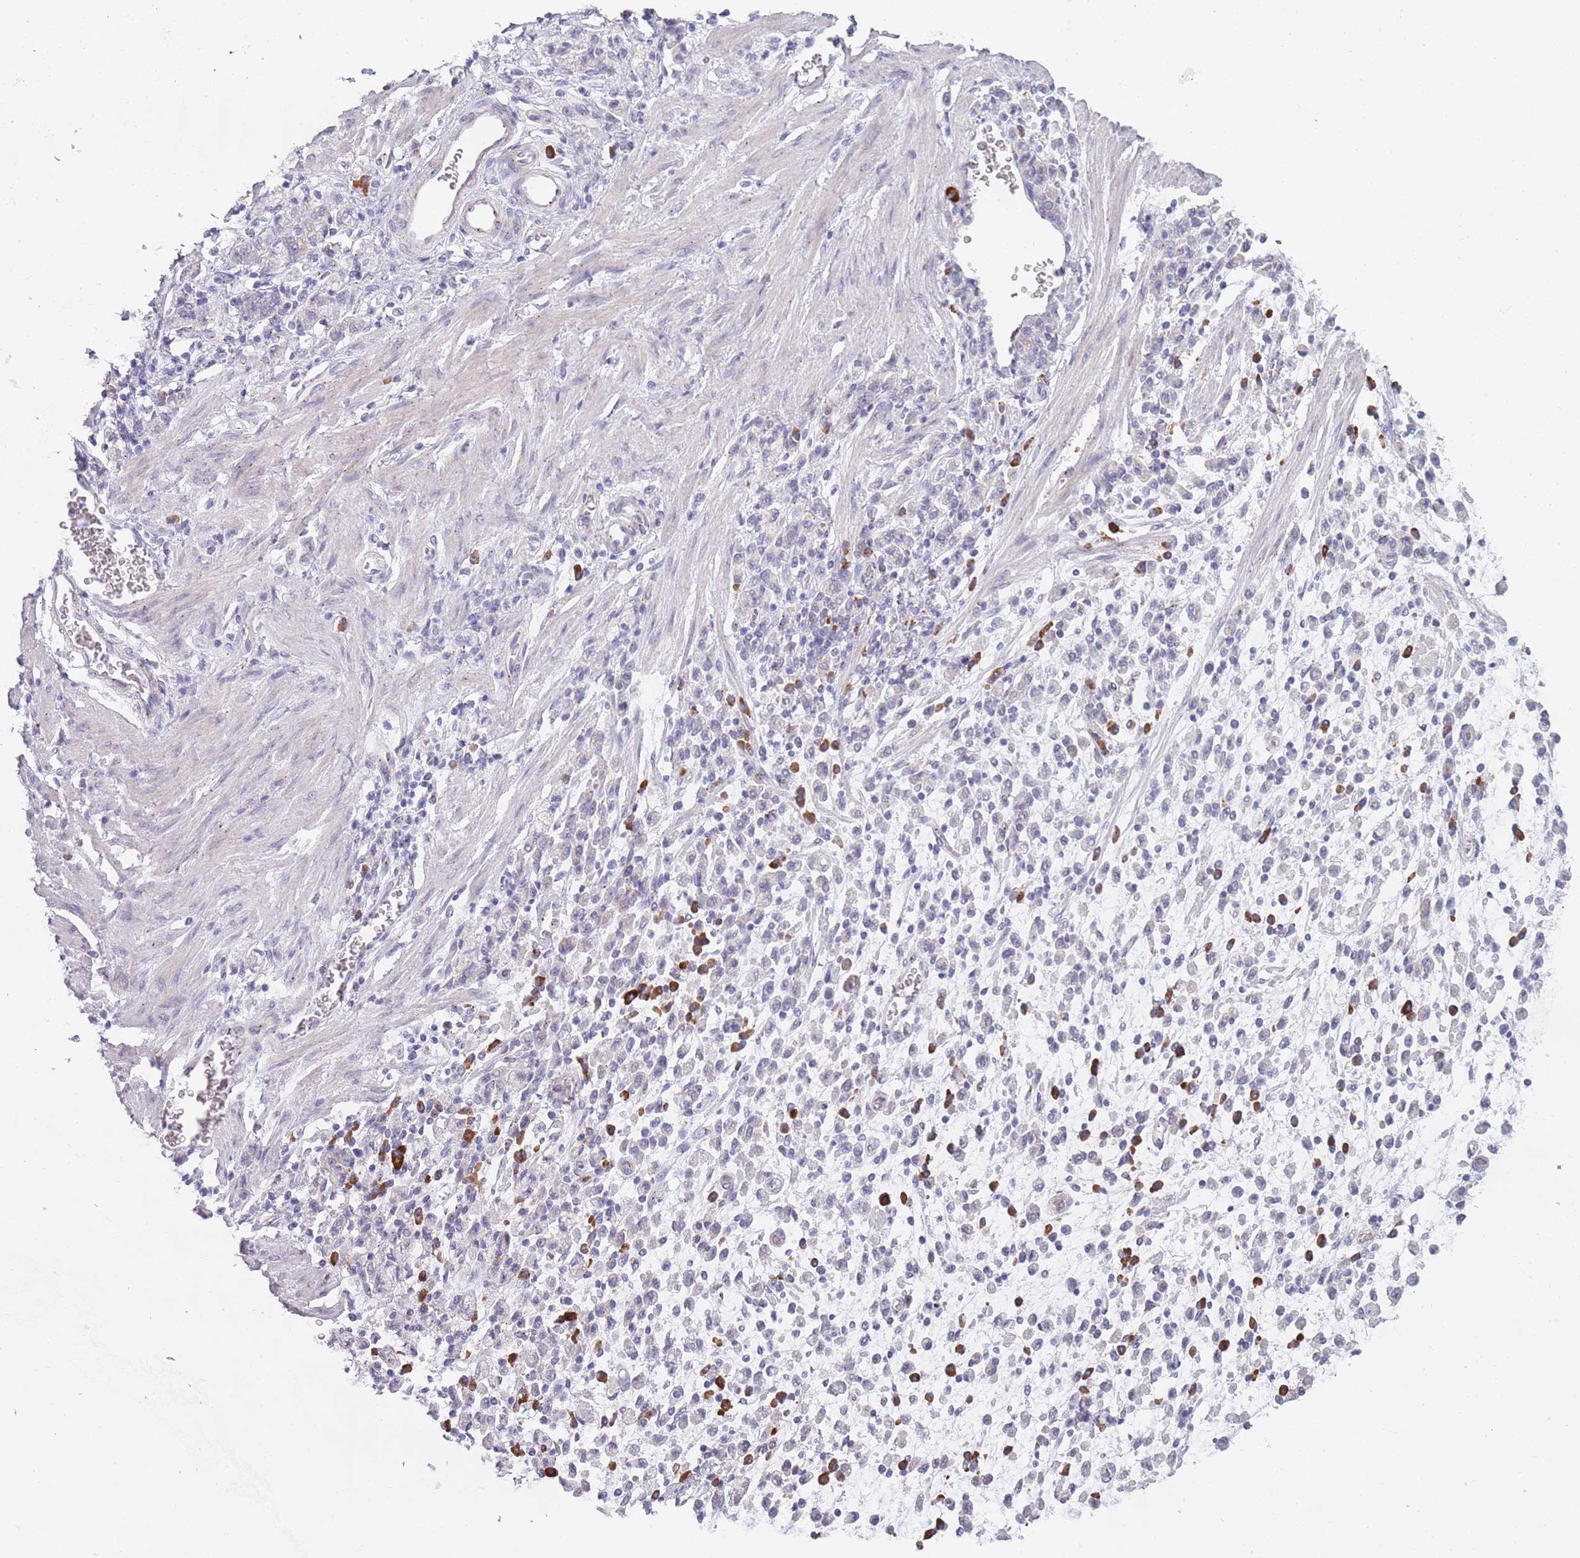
{"staining": {"intensity": "negative", "quantity": "none", "location": "none"}, "tissue": "stomach cancer", "cell_type": "Tumor cells", "image_type": "cancer", "snomed": [{"axis": "morphology", "description": "Adenocarcinoma, NOS"}, {"axis": "topography", "description": "Stomach"}], "caption": "There is no significant staining in tumor cells of stomach cancer (adenocarcinoma).", "gene": "LTB", "patient": {"sex": "male", "age": 77}}